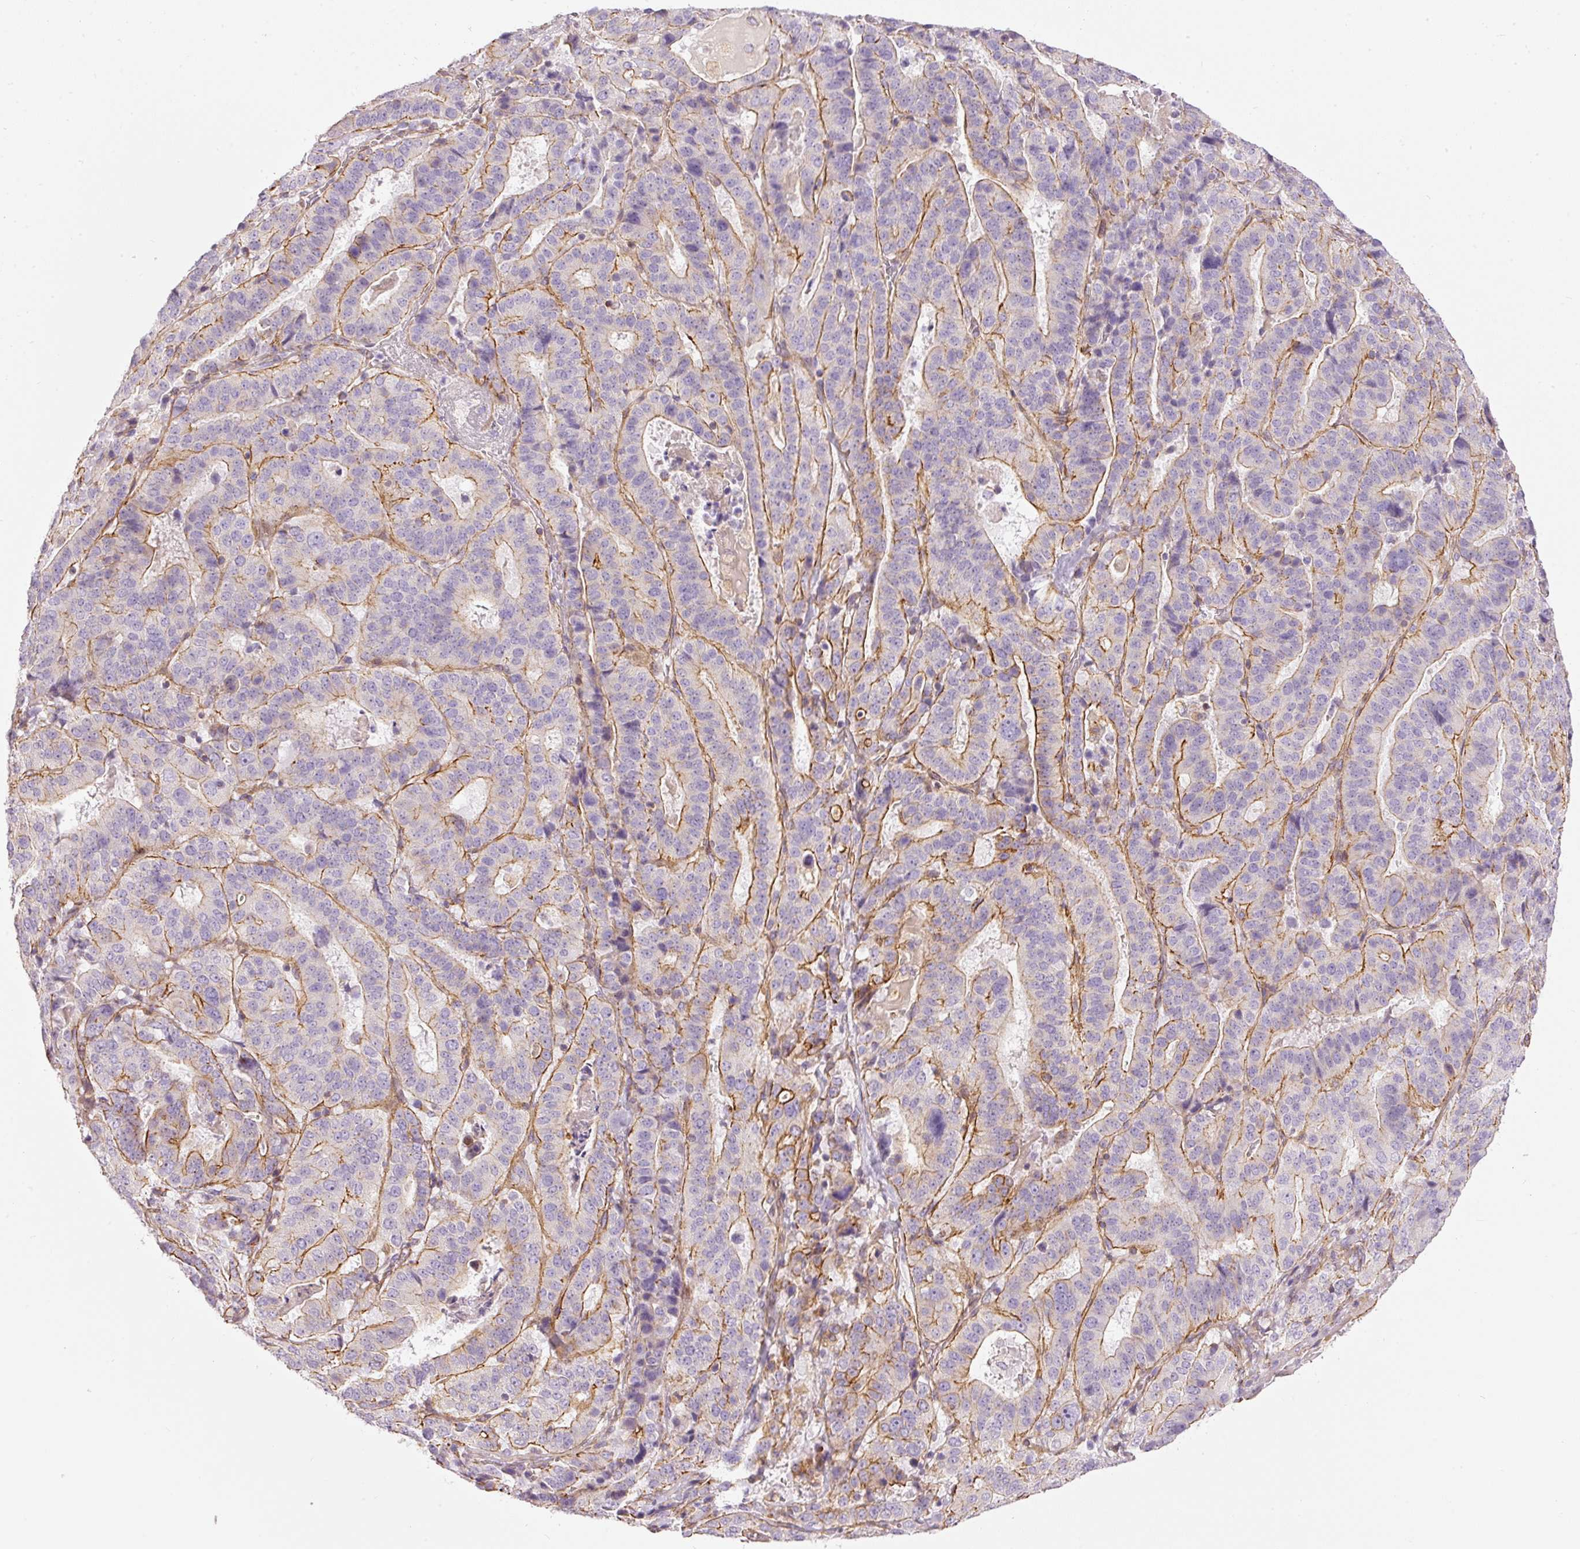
{"staining": {"intensity": "moderate", "quantity": "25%-75%", "location": "cytoplasmic/membranous"}, "tissue": "stomach cancer", "cell_type": "Tumor cells", "image_type": "cancer", "snomed": [{"axis": "morphology", "description": "Adenocarcinoma, NOS"}, {"axis": "topography", "description": "Stomach"}], "caption": "Approximately 25%-75% of tumor cells in stomach cancer (adenocarcinoma) show moderate cytoplasmic/membranous protein positivity as visualized by brown immunohistochemical staining.", "gene": "OSR2", "patient": {"sex": "male", "age": 48}}